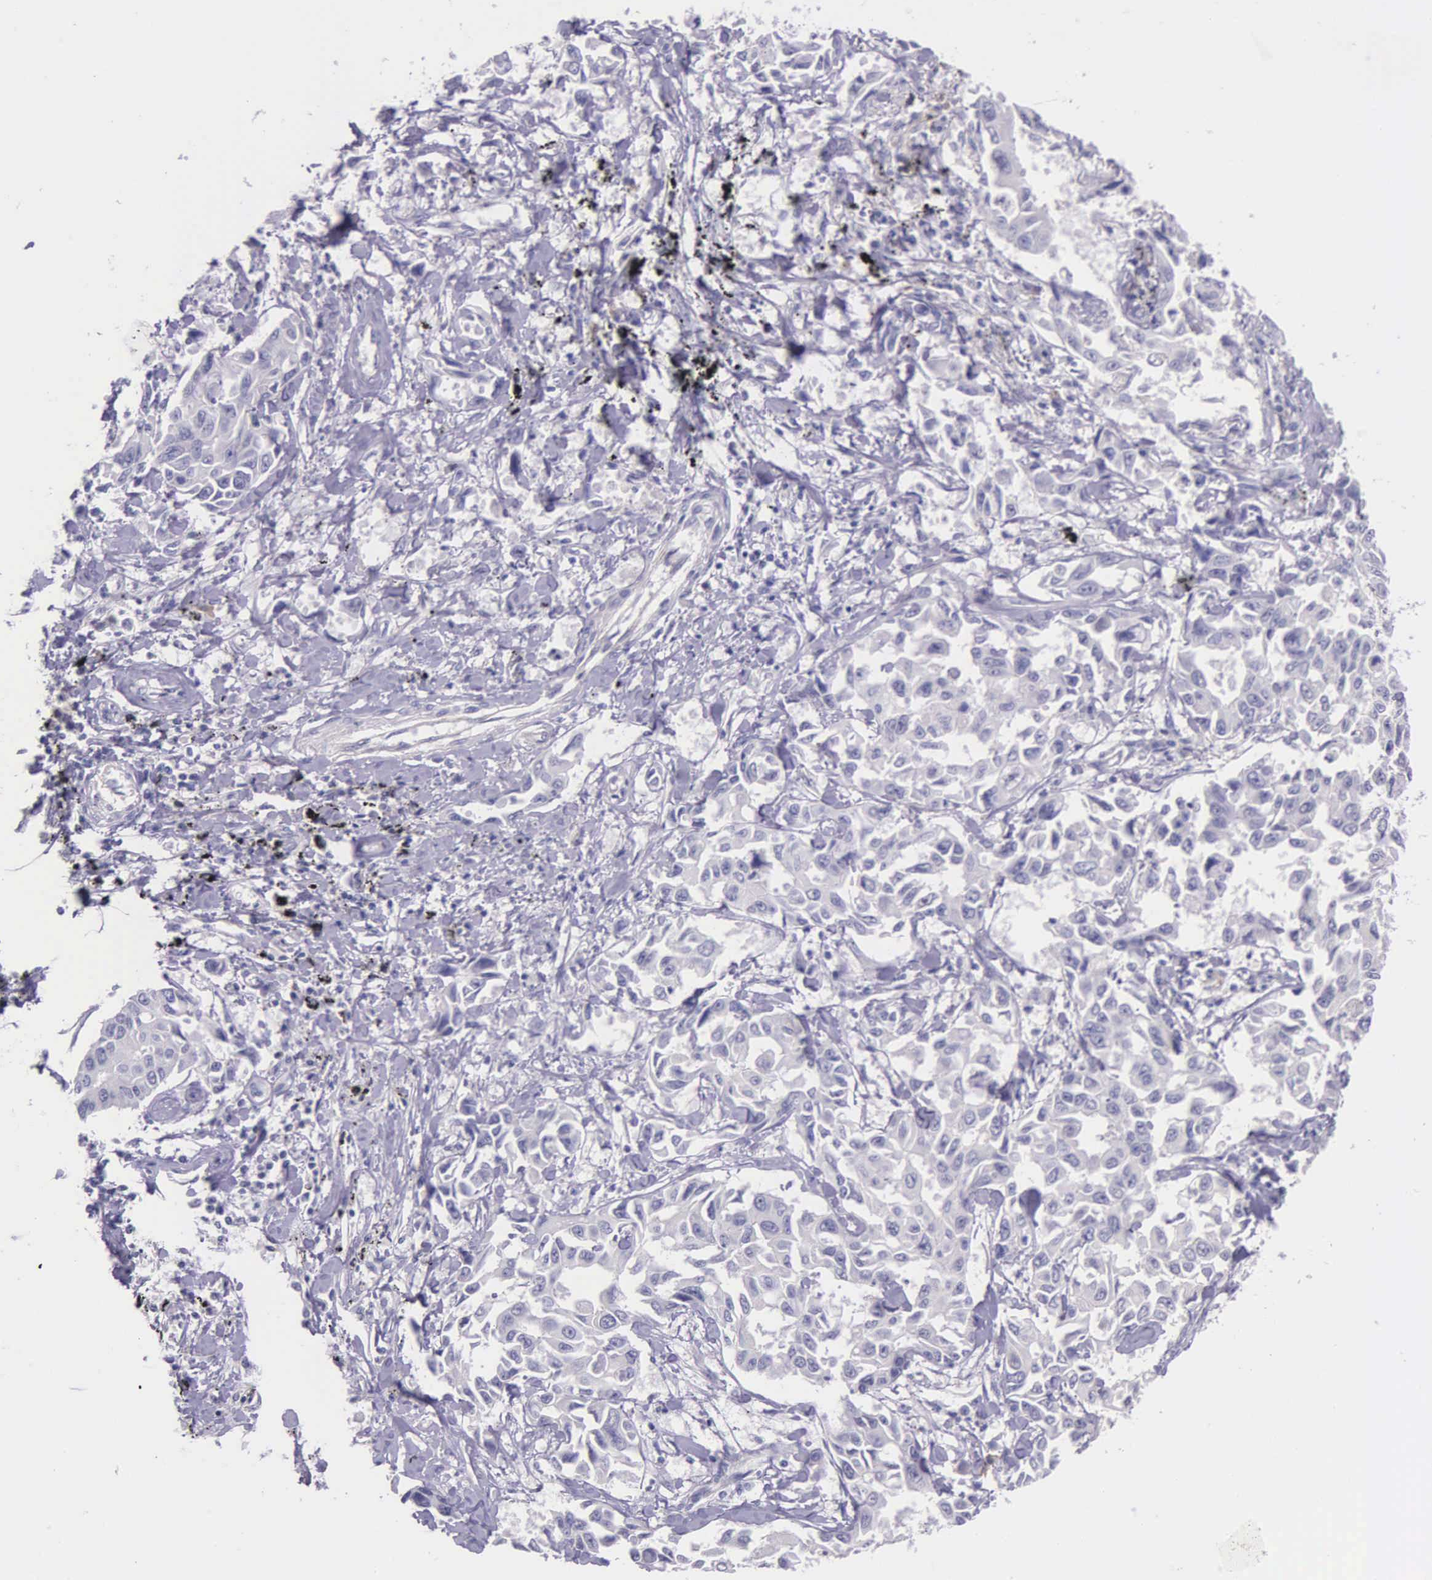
{"staining": {"intensity": "negative", "quantity": "none", "location": "none"}, "tissue": "lung cancer", "cell_type": "Tumor cells", "image_type": "cancer", "snomed": [{"axis": "morphology", "description": "Adenocarcinoma, NOS"}, {"axis": "topography", "description": "Lung"}], "caption": "DAB (3,3'-diaminobenzidine) immunohistochemical staining of human lung adenocarcinoma exhibits no significant expression in tumor cells. Nuclei are stained in blue.", "gene": "THSD7A", "patient": {"sex": "male", "age": 64}}